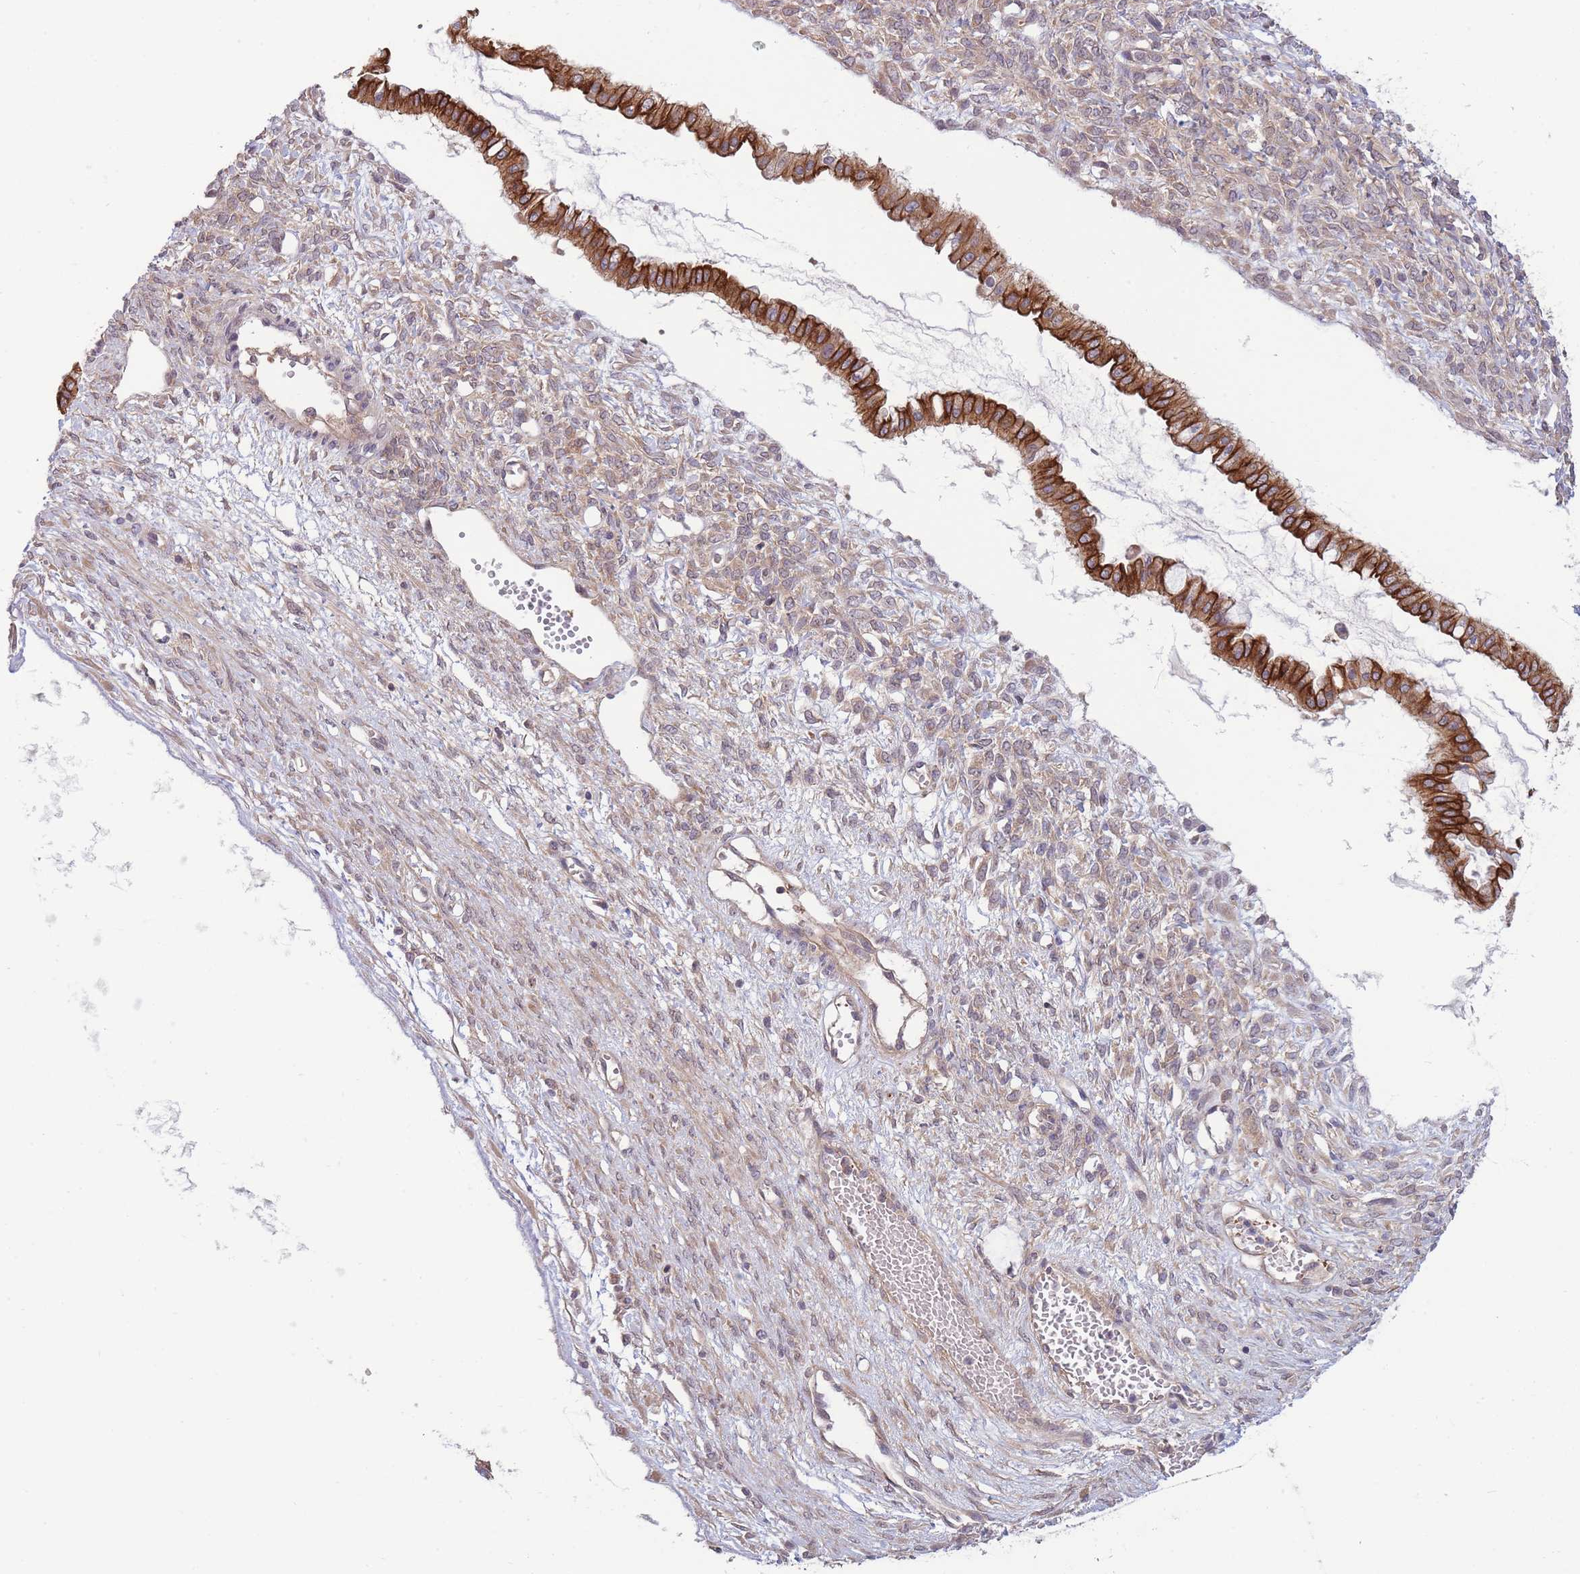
{"staining": {"intensity": "strong", "quantity": ">75%", "location": "cytoplasmic/membranous"}, "tissue": "ovarian cancer", "cell_type": "Tumor cells", "image_type": "cancer", "snomed": [{"axis": "morphology", "description": "Cystadenocarcinoma, mucinous, NOS"}, {"axis": "topography", "description": "Ovary"}], "caption": "Strong cytoplasmic/membranous staining for a protein is seen in about >75% of tumor cells of ovarian cancer (mucinous cystadenocarcinoma) using IHC.", "gene": "PFDN6", "patient": {"sex": "female", "age": 73}}